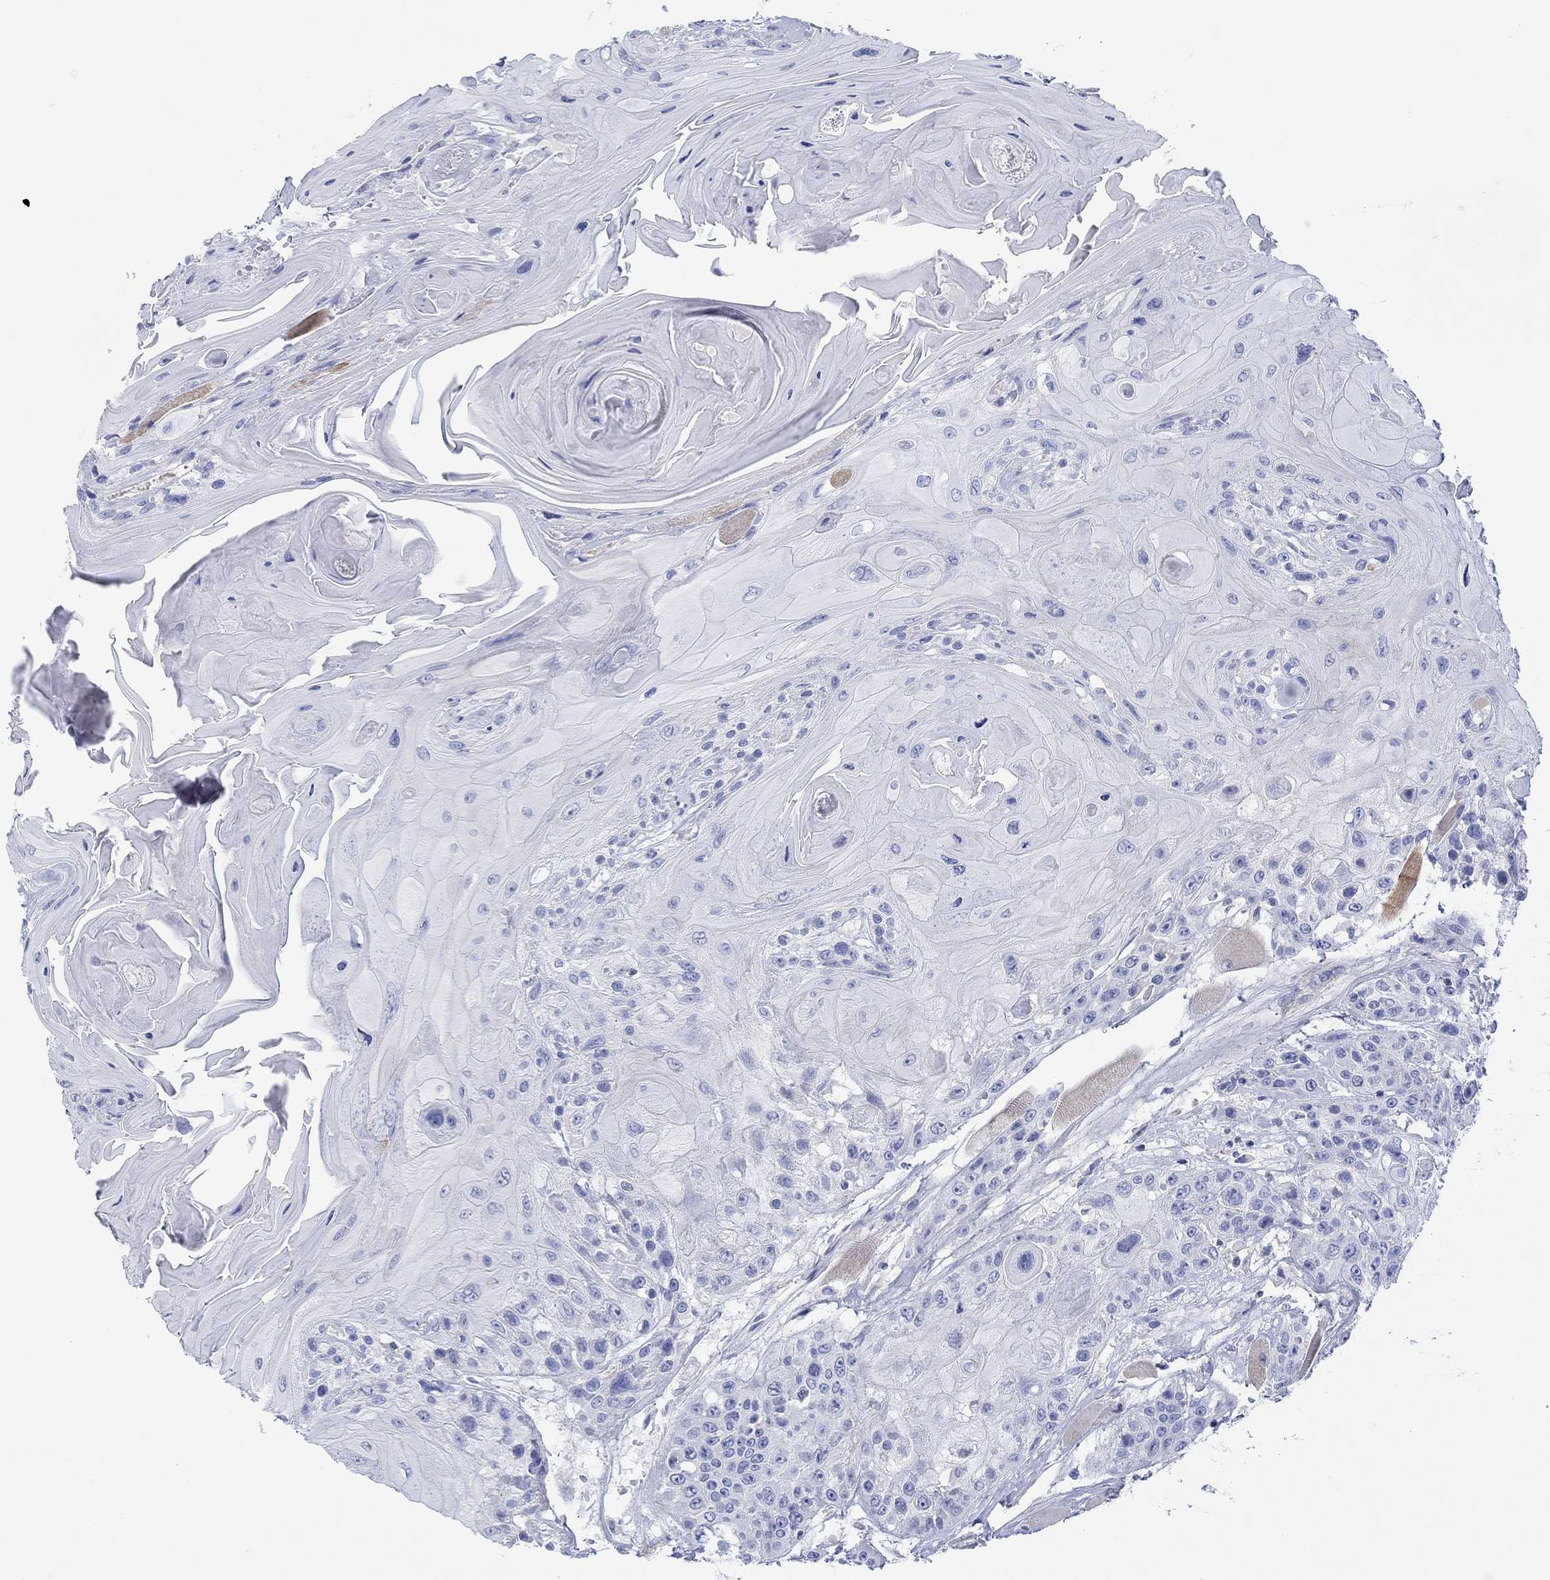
{"staining": {"intensity": "negative", "quantity": "none", "location": "none"}, "tissue": "head and neck cancer", "cell_type": "Tumor cells", "image_type": "cancer", "snomed": [{"axis": "morphology", "description": "Squamous cell carcinoma, NOS"}, {"axis": "topography", "description": "Head-Neck"}], "caption": "Tumor cells show no significant protein expression in head and neck cancer.", "gene": "PPIL6", "patient": {"sex": "female", "age": 59}}